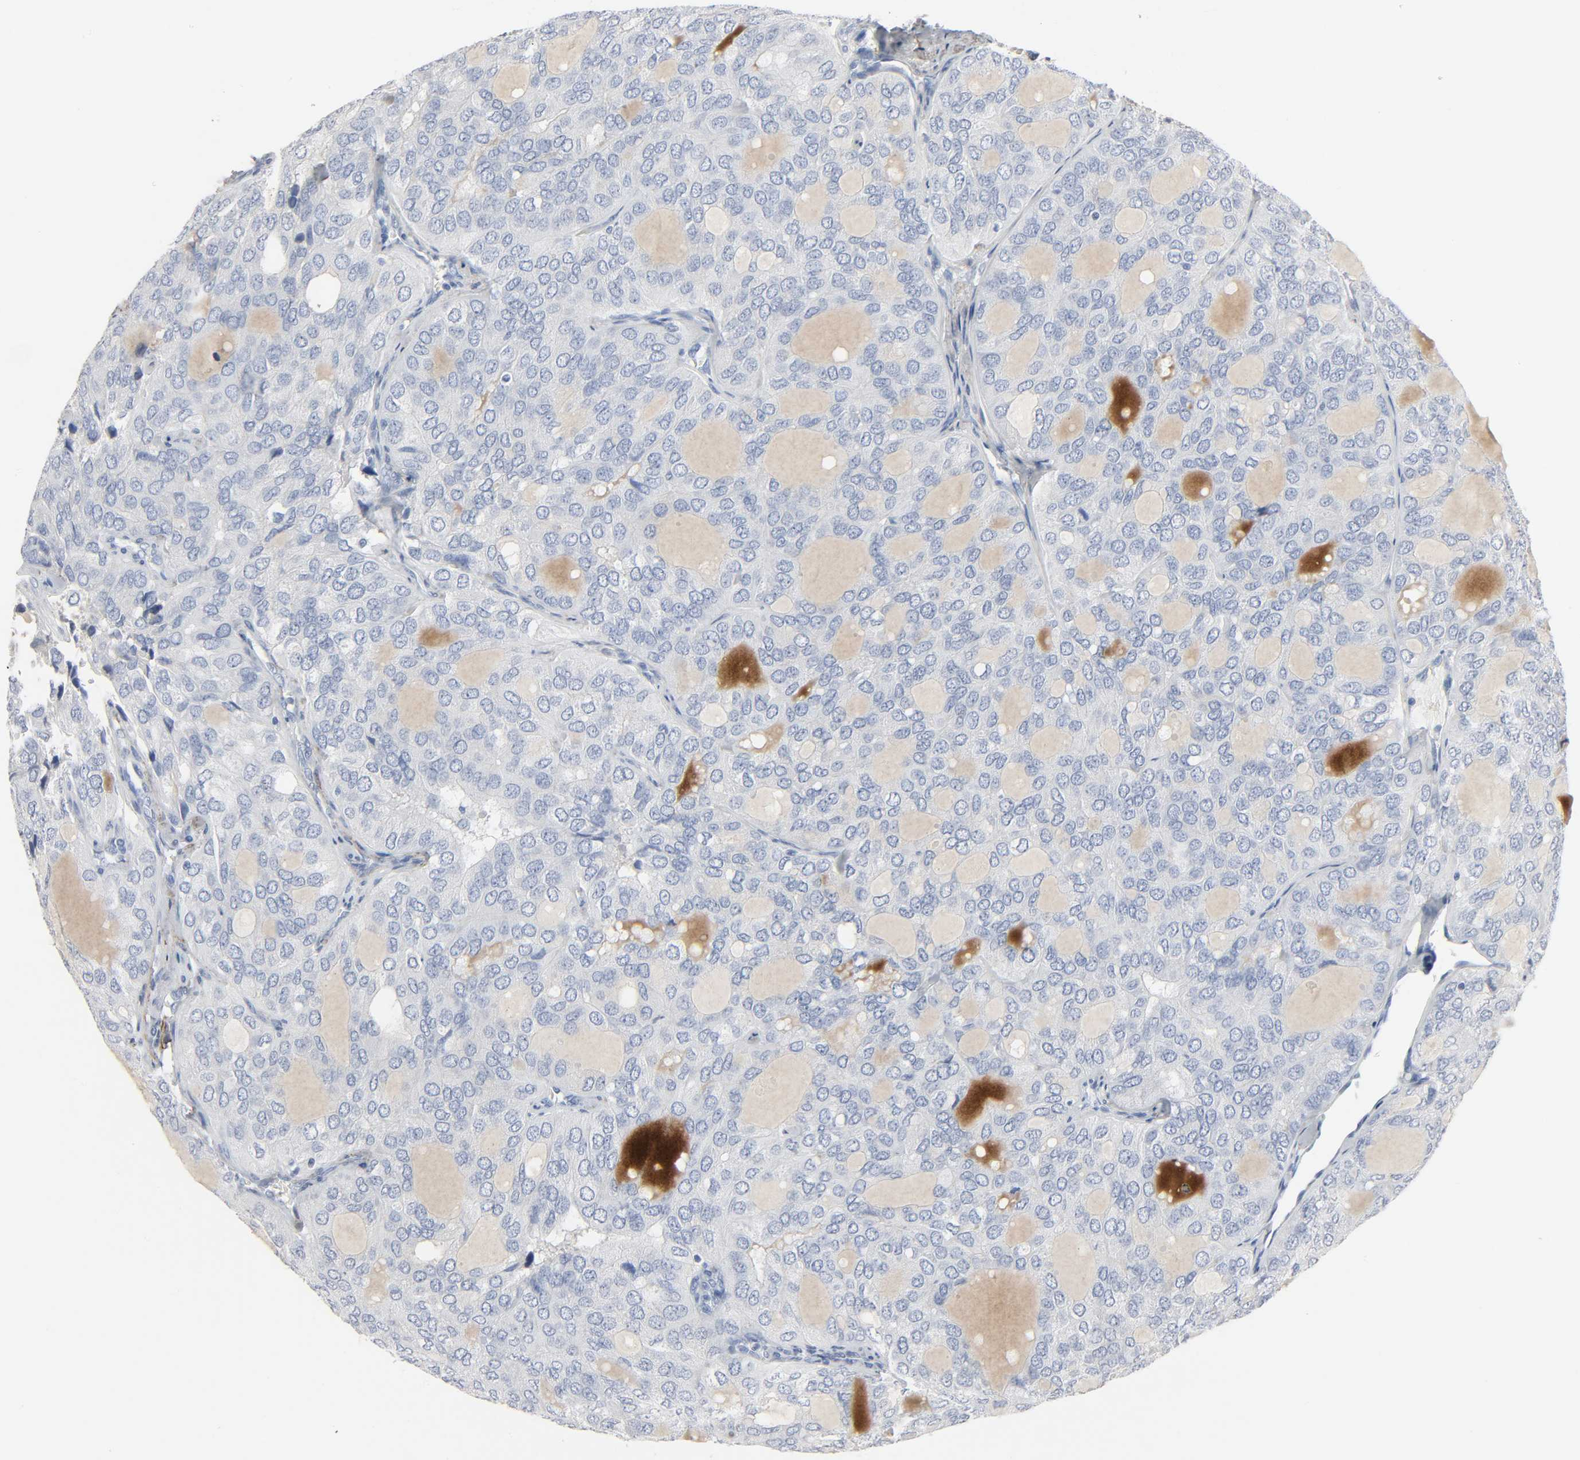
{"staining": {"intensity": "negative", "quantity": "none", "location": "none"}, "tissue": "thyroid cancer", "cell_type": "Tumor cells", "image_type": "cancer", "snomed": [{"axis": "morphology", "description": "Follicular adenoma carcinoma, NOS"}, {"axis": "topography", "description": "Thyroid gland"}], "caption": "This is an immunohistochemistry histopathology image of human follicular adenoma carcinoma (thyroid). There is no staining in tumor cells.", "gene": "FBLN5", "patient": {"sex": "male", "age": 75}}